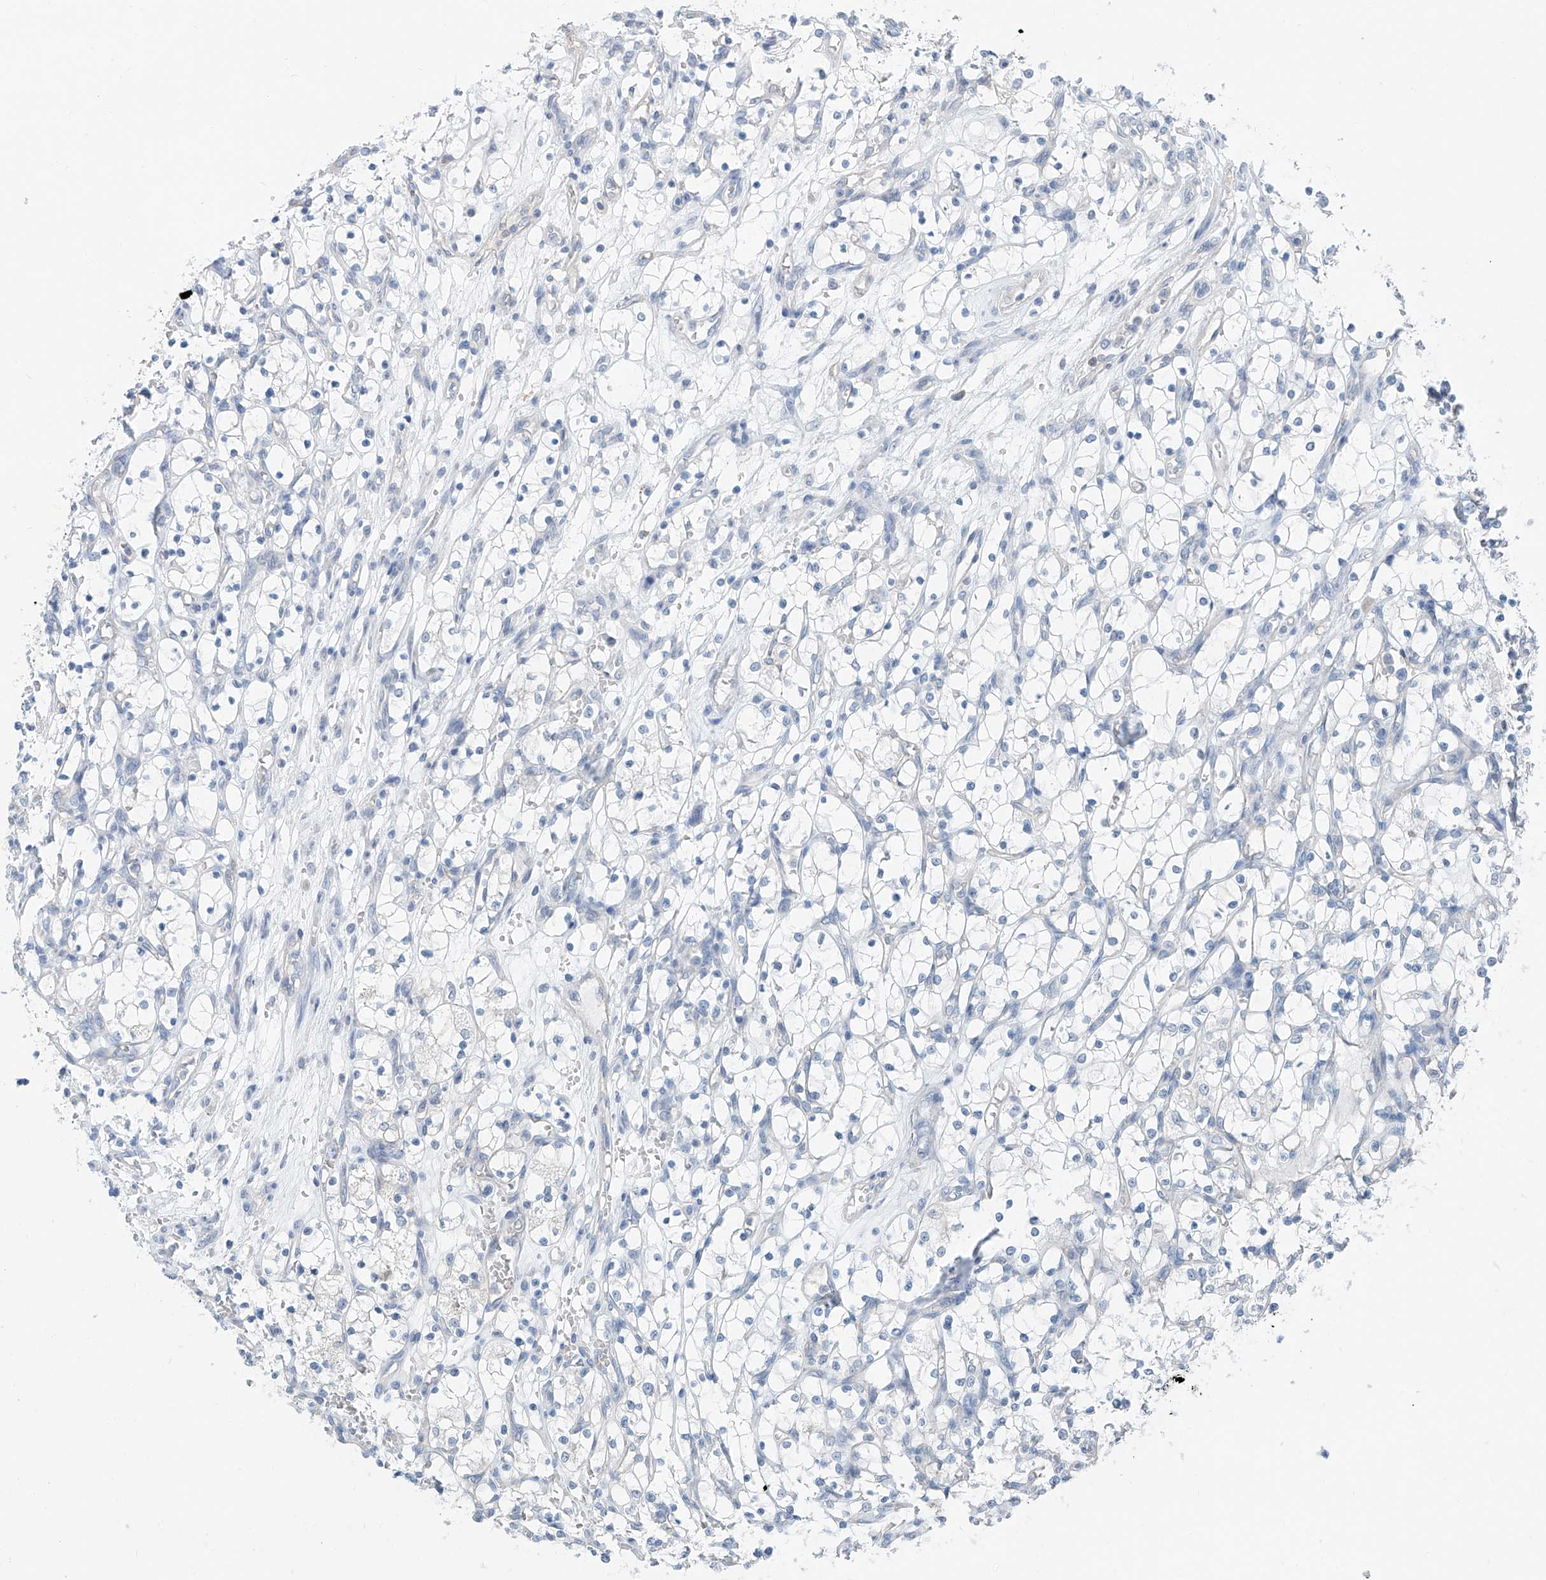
{"staining": {"intensity": "negative", "quantity": "none", "location": "none"}, "tissue": "renal cancer", "cell_type": "Tumor cells", "image_type": "cancer", "snomed": [{"axis": "morphology", "description": "Adenocarcinoma, NOS"}, {"axis": "topography", "description": "Kidney"}], "caption": "DAB immunohistochemical staining of human adenocarcinoma (renal) exhibits no significant positivity in tumor cells.", "gene": "KCNK10", "patient": {"sex": "female", "age": 69}}